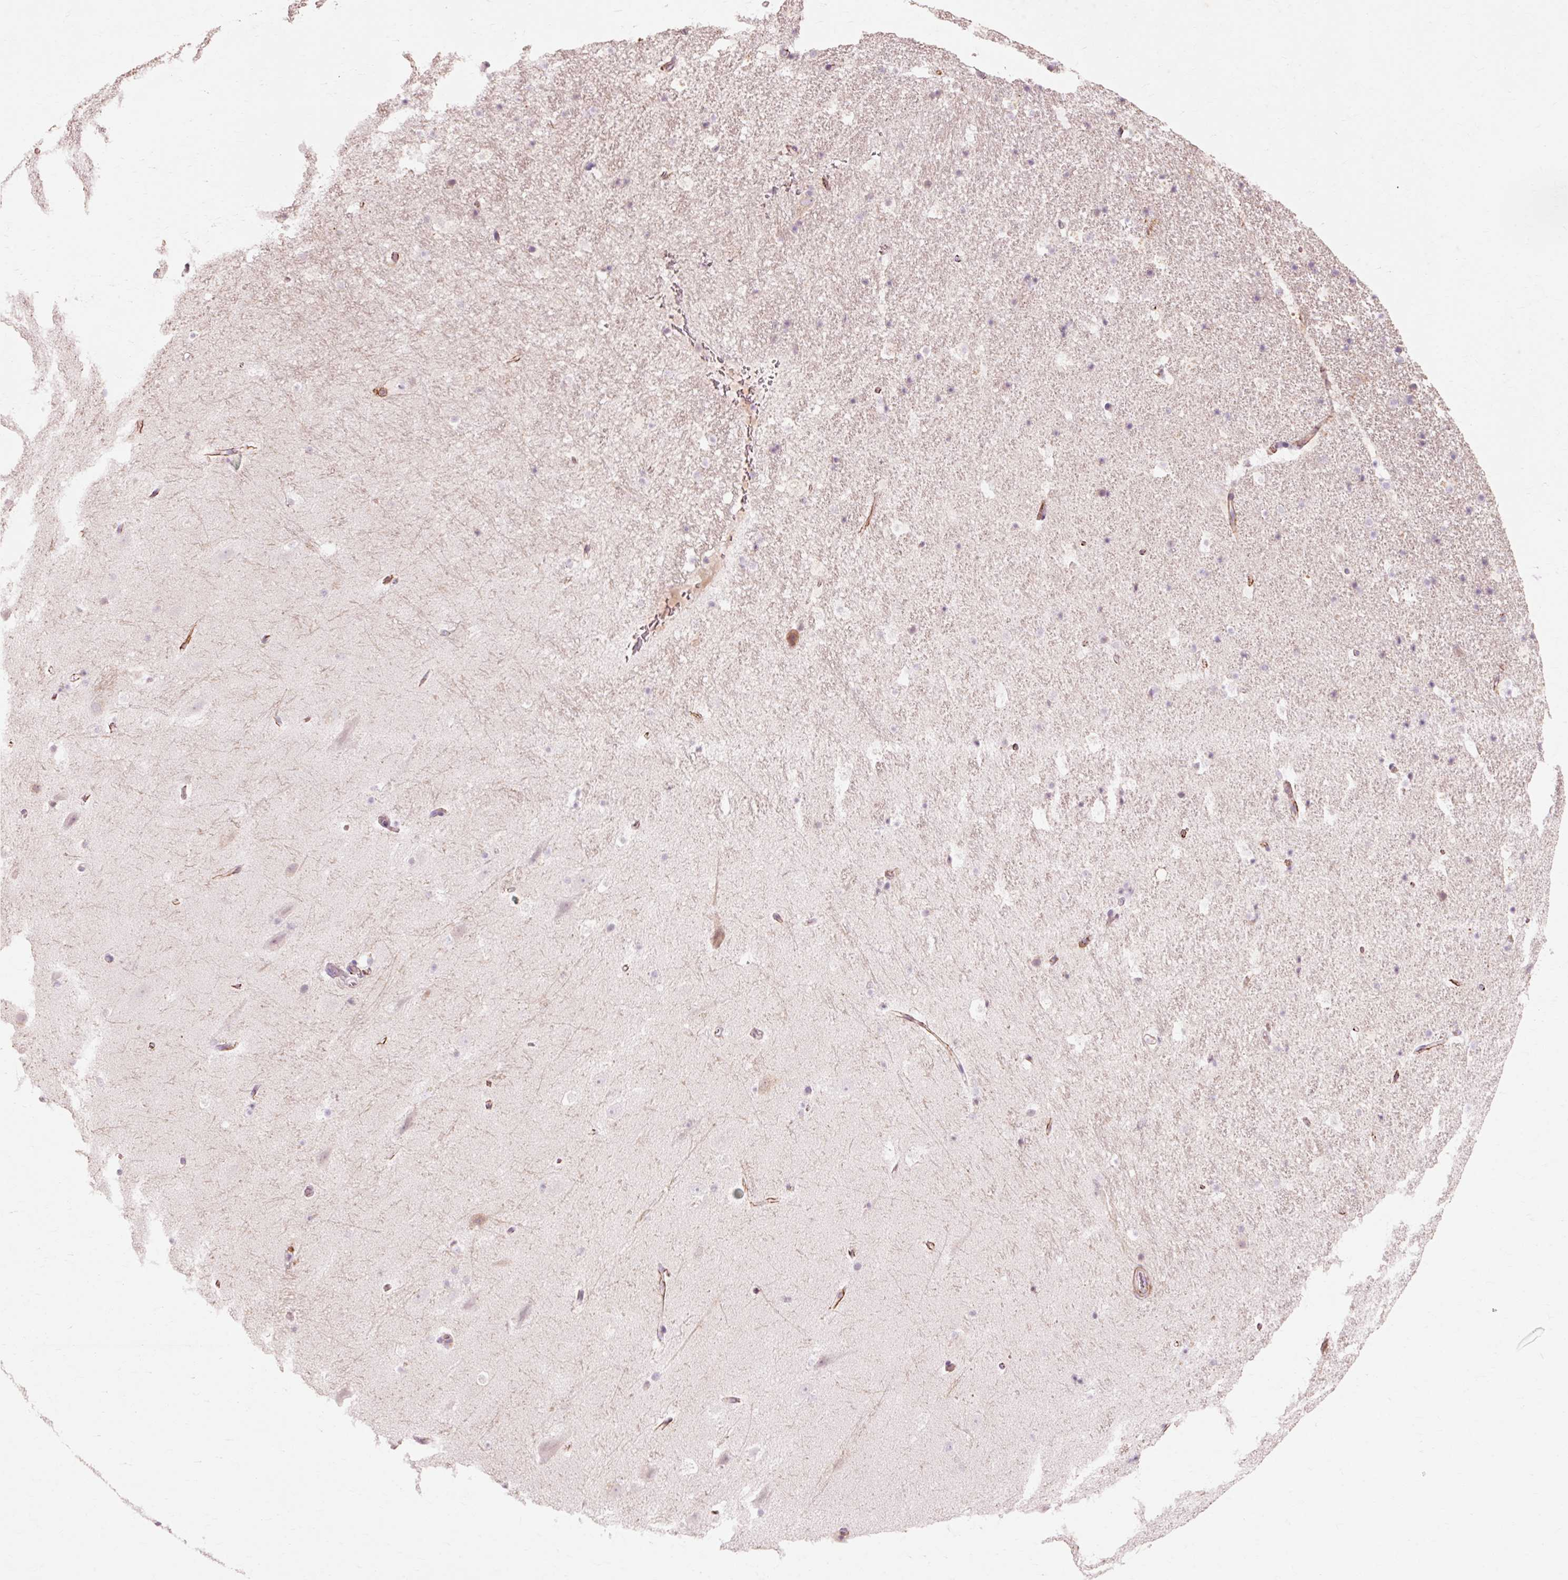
{"staining": {"intensity": "negative", "quantity": "none", "location": "none"}, "tissue": "hippocampus", "cell_type": "Glial cells", "image_type": "normal", "snomed": [{"axis": "morphology", "description": "Normal tissue, NOS"}, {"axis": "topography", "description": "Hippocampus"}], "caption": "High power microscopy photomicrograph of an immunohistochemistry photomicrograph of benign hippocampus, revealing no significant positivity in glial cells. (DAB (3,3'-diaminobenzidine) IHC visualized using brightfield microscopy, high magnification).", "gene": "TRIM73", "patient": {"sex": "male", "age": 37}}